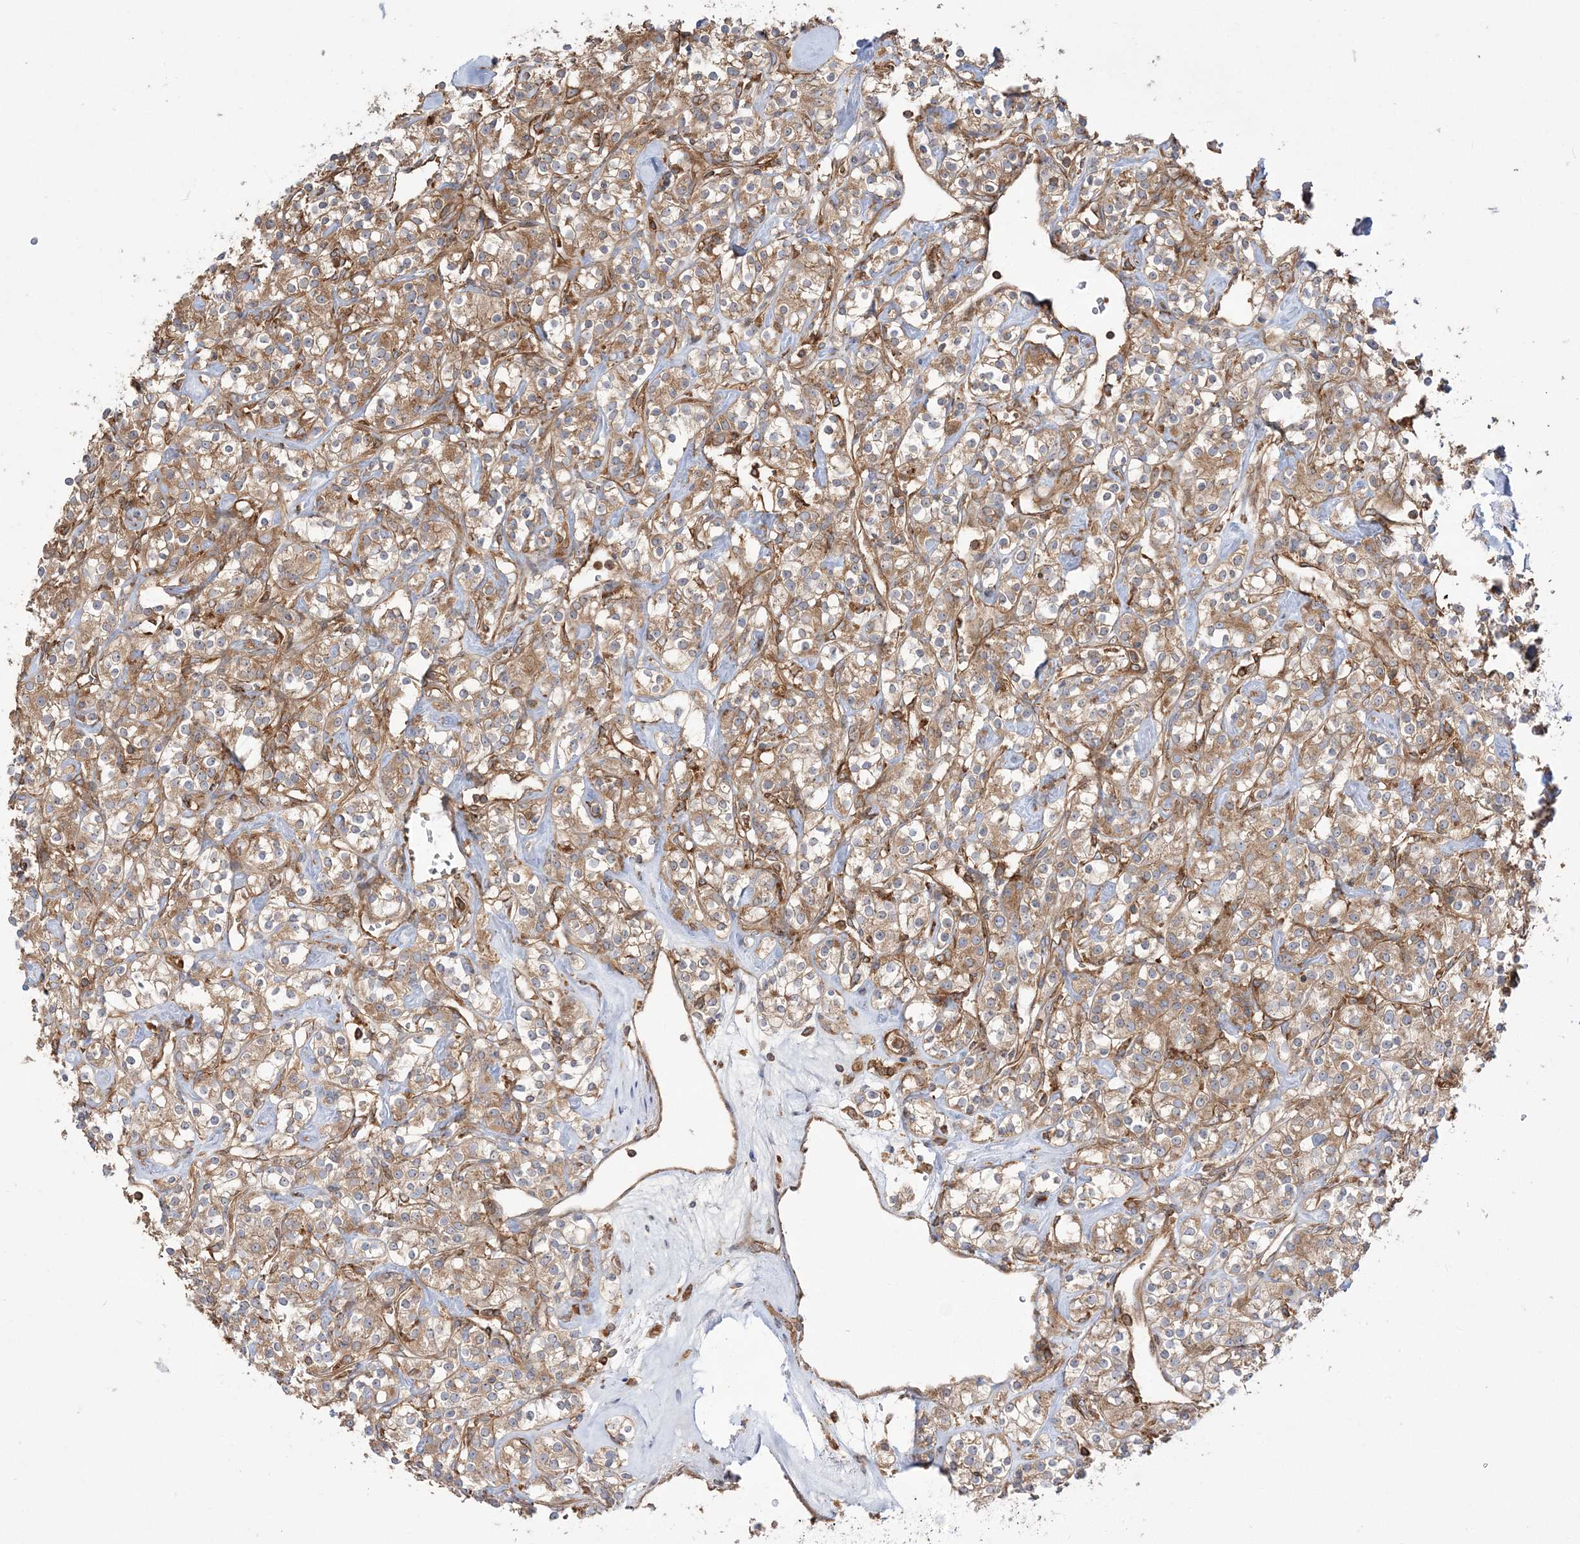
{"staining": {"intensity": "weak", "quantity": ">75%", "location": "cytoplasmic/membranous"}, "tissue": "renal cancer", "cell_type": "Tumor cells", "image_type": "cancer", "snomed": [{"axis": "morphology", "description": "Adenocarcinoma, NOS"}, {"axis": "topography", "description": "Kidney"}], "caption": "Protein staining displays weak cytoplasmic/membranous positivity in approximately >75% of tumor cells in adenocarcinoma (renal).", "gene": "TBC1D5", "patient": {"sex": "male", "age": 77}}